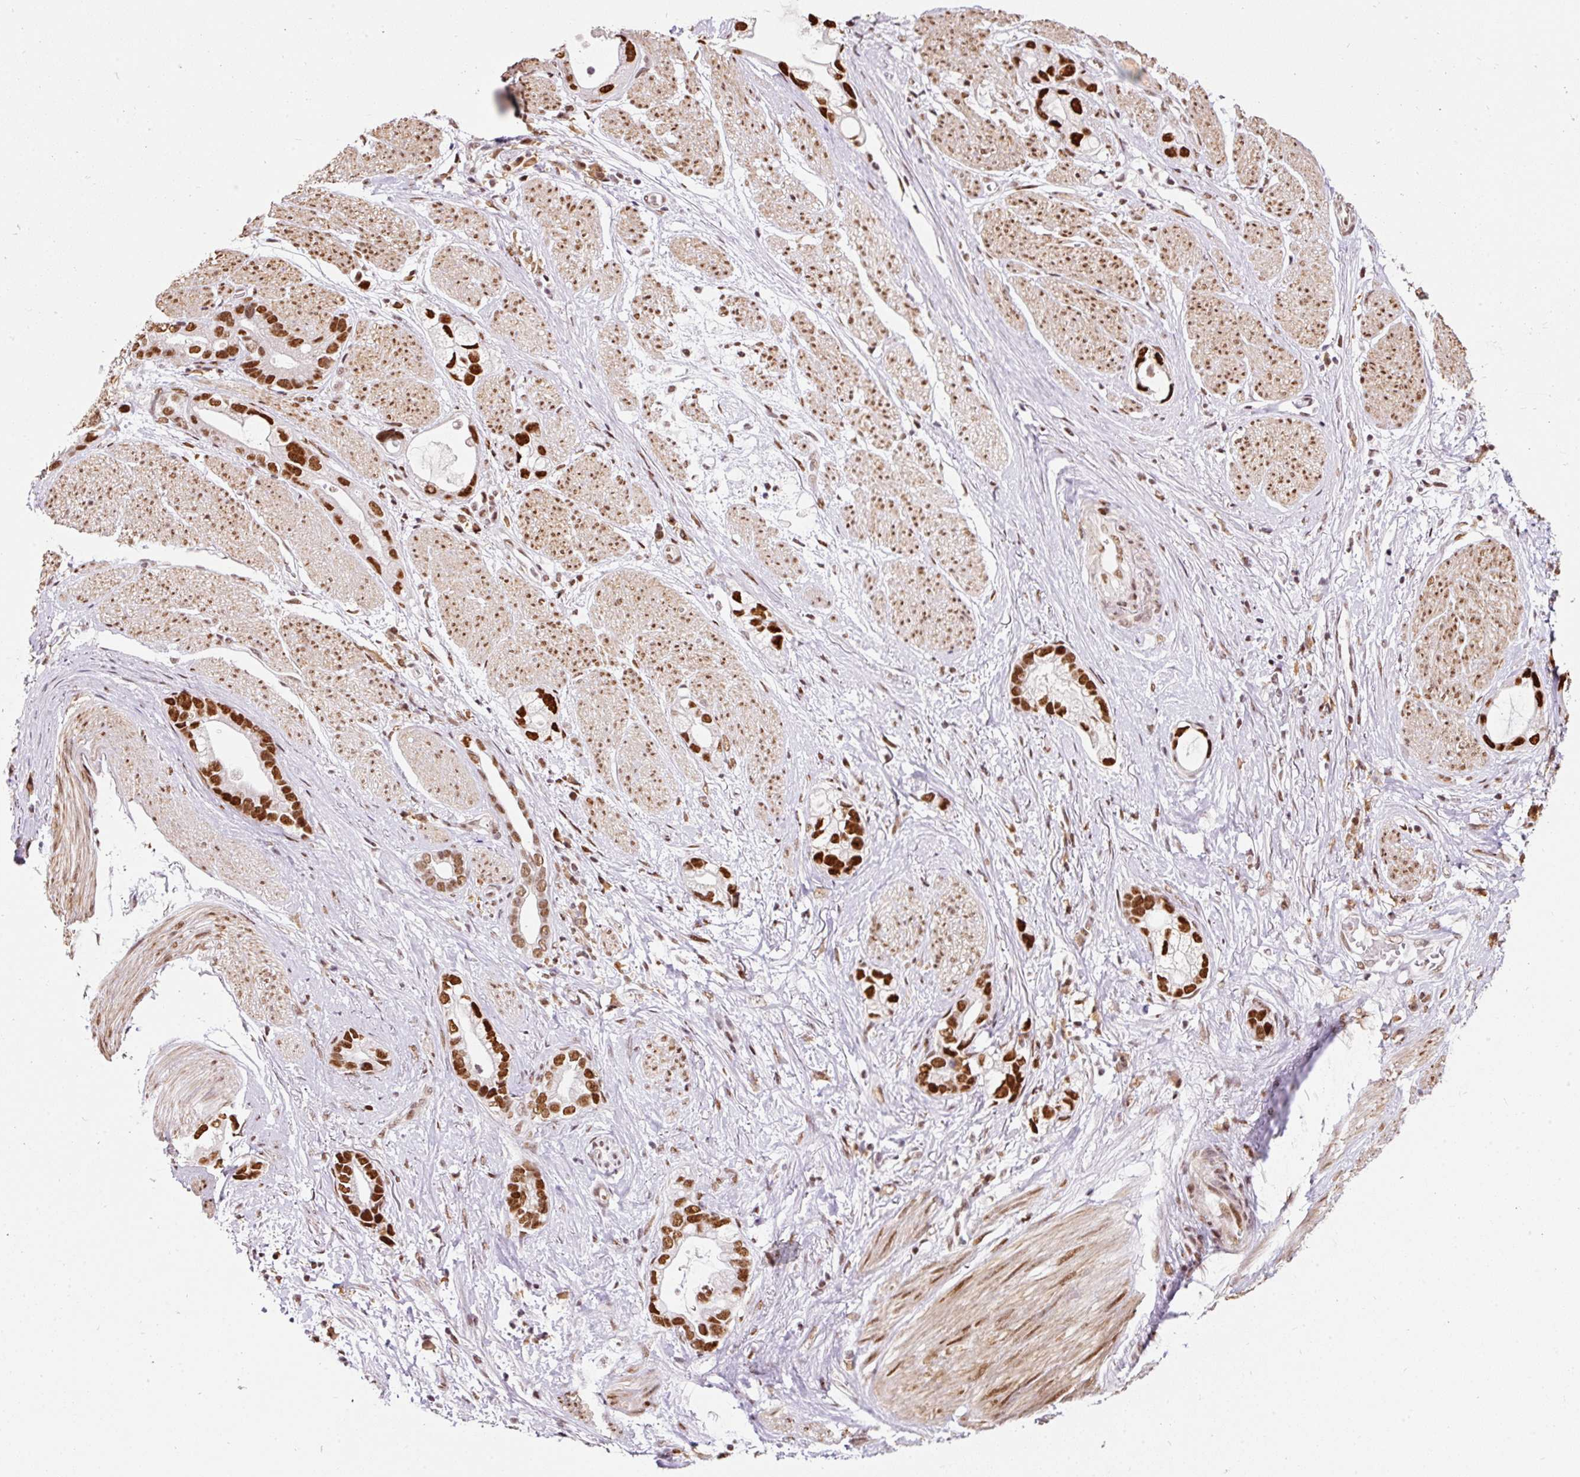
{"staining": {"intensity": "strong", "quantity": ">75%", "location": "nuclear"}, "tissue": "stomach cancer", "cell_type": "Tumor cells", "image_type": "cancer", "snomed": [{"axis": "morphology", "description": "Adenocarcinoma, NOS"}, {"axis": "topography", "description": "Stomach"}], "caption": "Immunohistochemical staining of stomach cancer (adenocarcinoma) exhibits high levels of strong nuclear protein expression in approximately >75% of tumor cells.", "gene": "HNRNPC", "patient": {"sex": "male", "age": 55}}